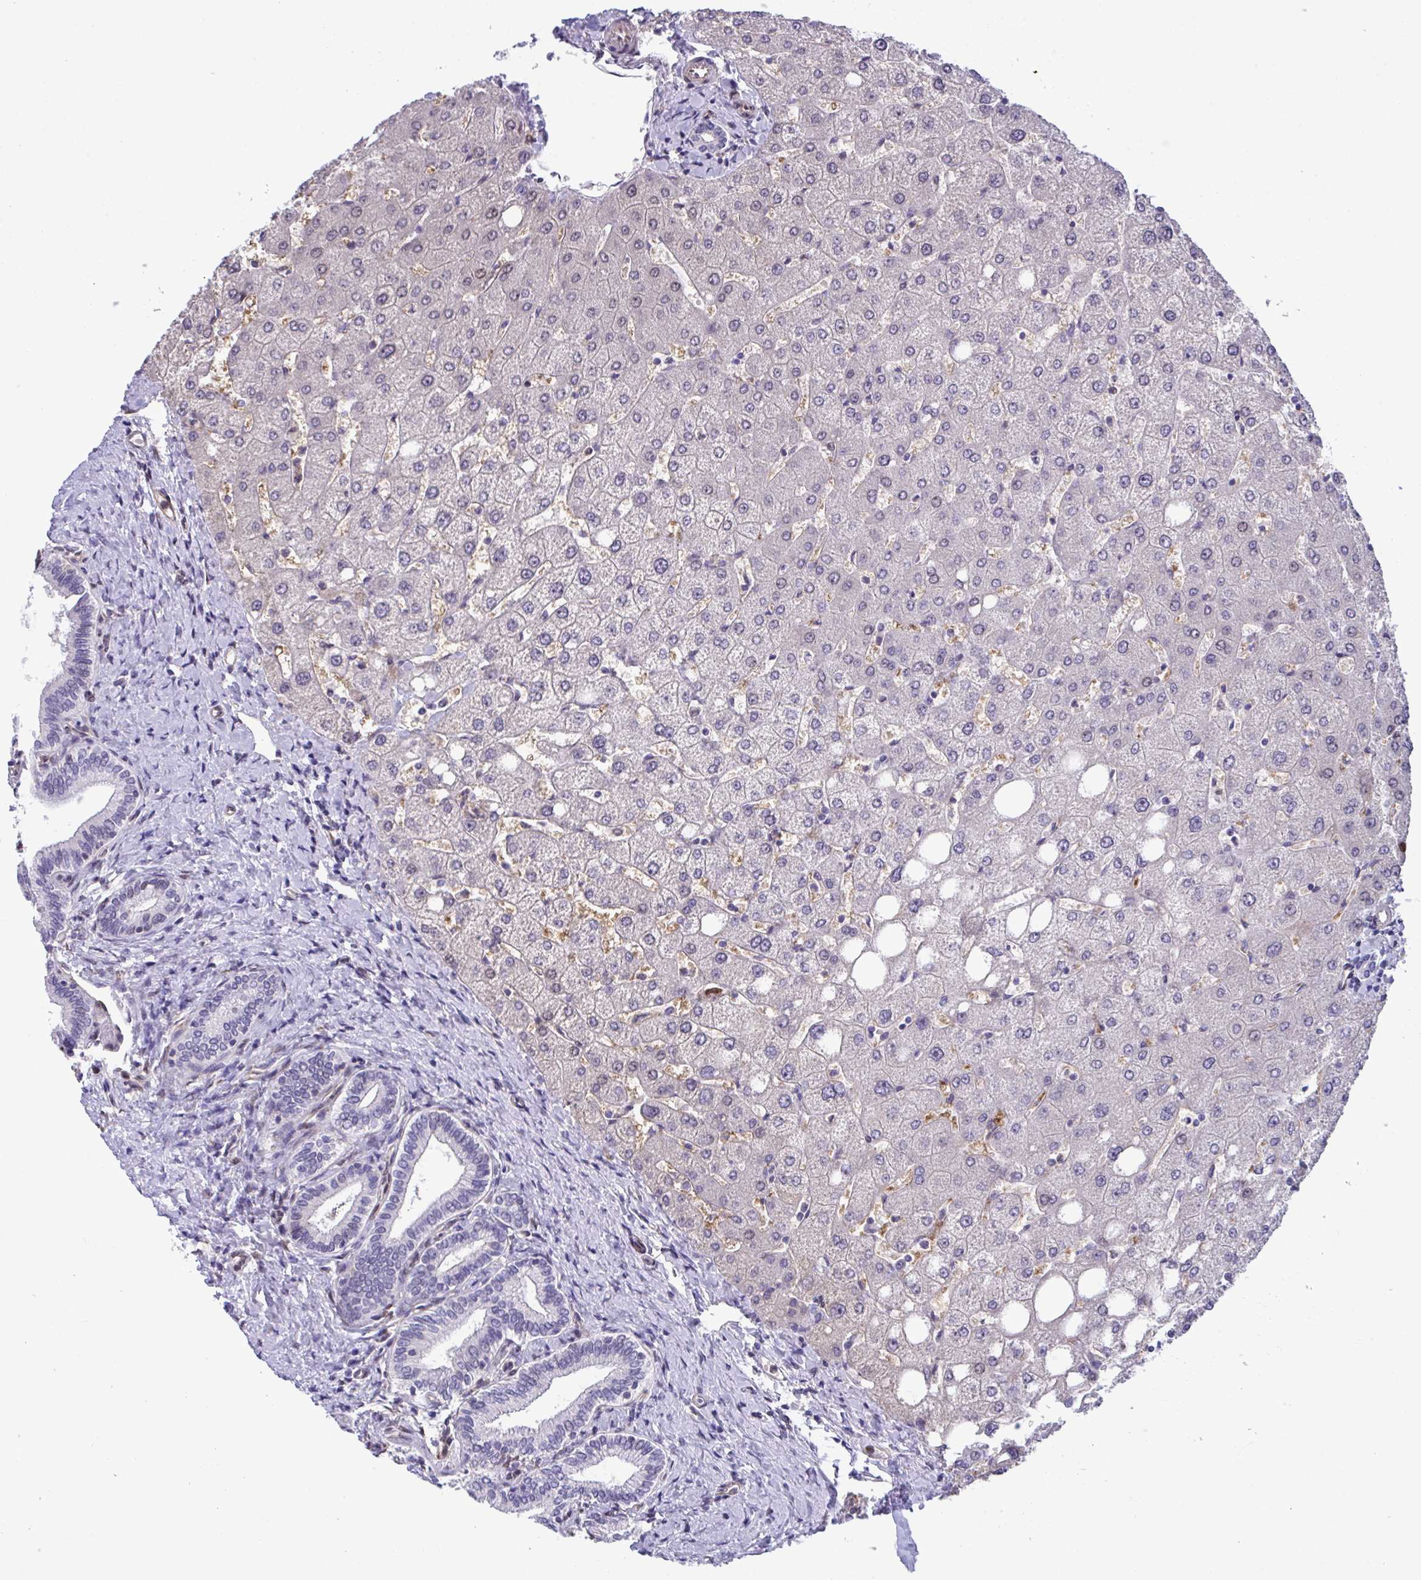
{"staining": {"intensity": "negative", "quantity": "none", "location": "none"}, "tissue": "liver", "cell_type": "Cholangiocytes", "image_type": "normal", "snomed": [{"axis": "morphology", "description": "Normal tissue, NOS"}, {"axis": "topography", "description": "Liver"}], "caption": "IHC of unremarkable human liver exhibits no staining in cholangiocytes. (Brightfield microscopy of DAB immunohistochemistry (IHC) at high magnification).", "gene": "PELI1", "patient": {"sex": "female", "age": 54}}